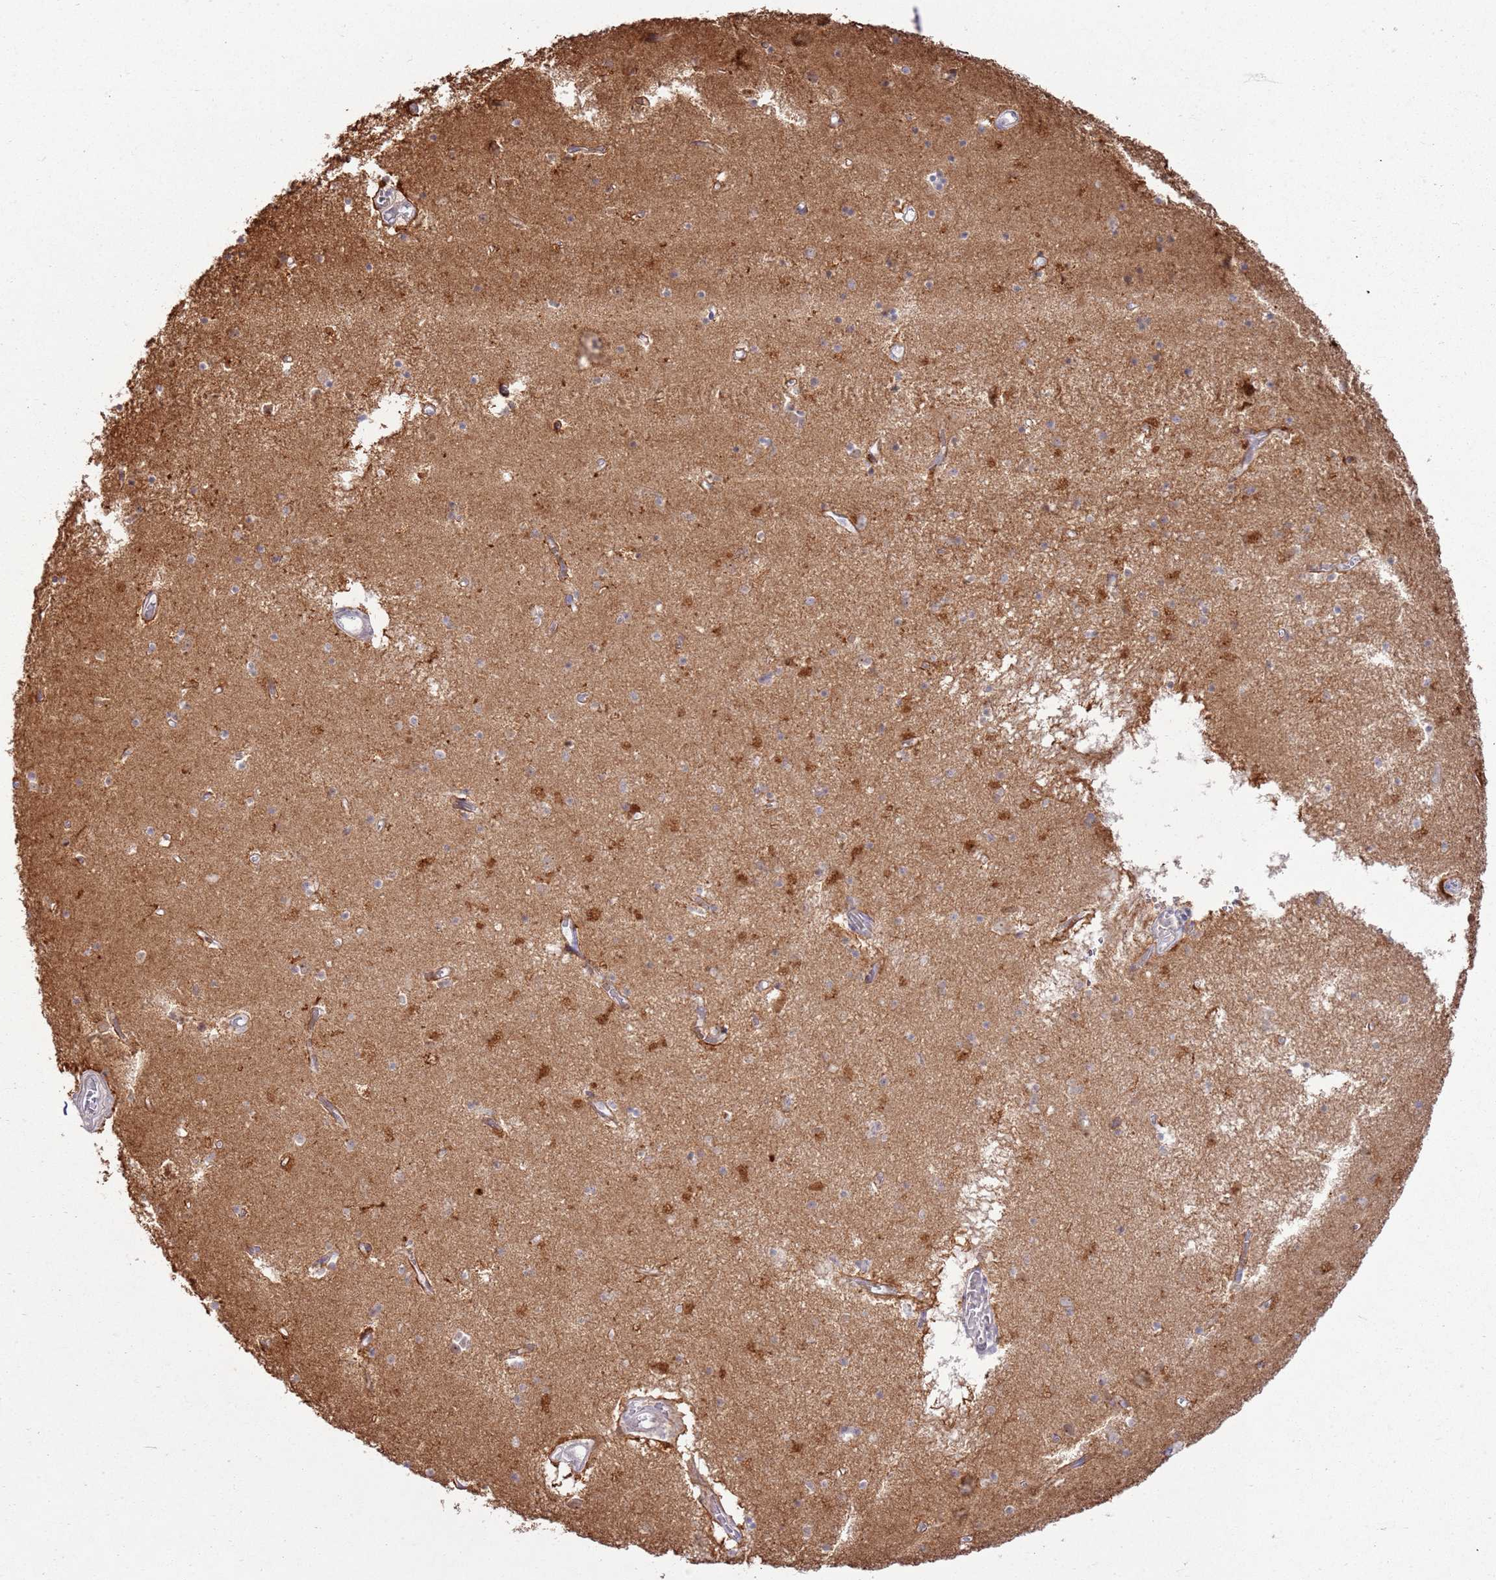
{"staining": {"intensity": "strong", "quantity": "<25%", "location": "cytoplasmic/membranous,nuclear"}, "tissue": "hippocampus", "cell_type": "Glial cells", "image_type": "normal", "snomed": [{"axis": "morphology", "description": "Normal tissue, NOS"}, {"axis": "topography", "description": "Hippocampus"}], "caption": "Protein staining by IHC exhibits strong cytoplasmic/membranous,nuclear expression in about <25% of glial cells in benign hippocampus. The staining was performed using DAB to visualize the protein expression in brown, while the nuclei were stained in blue with hematoxylin (Magnification: 20x).", "gene": "CNPY1", "patient": {"sex": "male", "age": 70}}